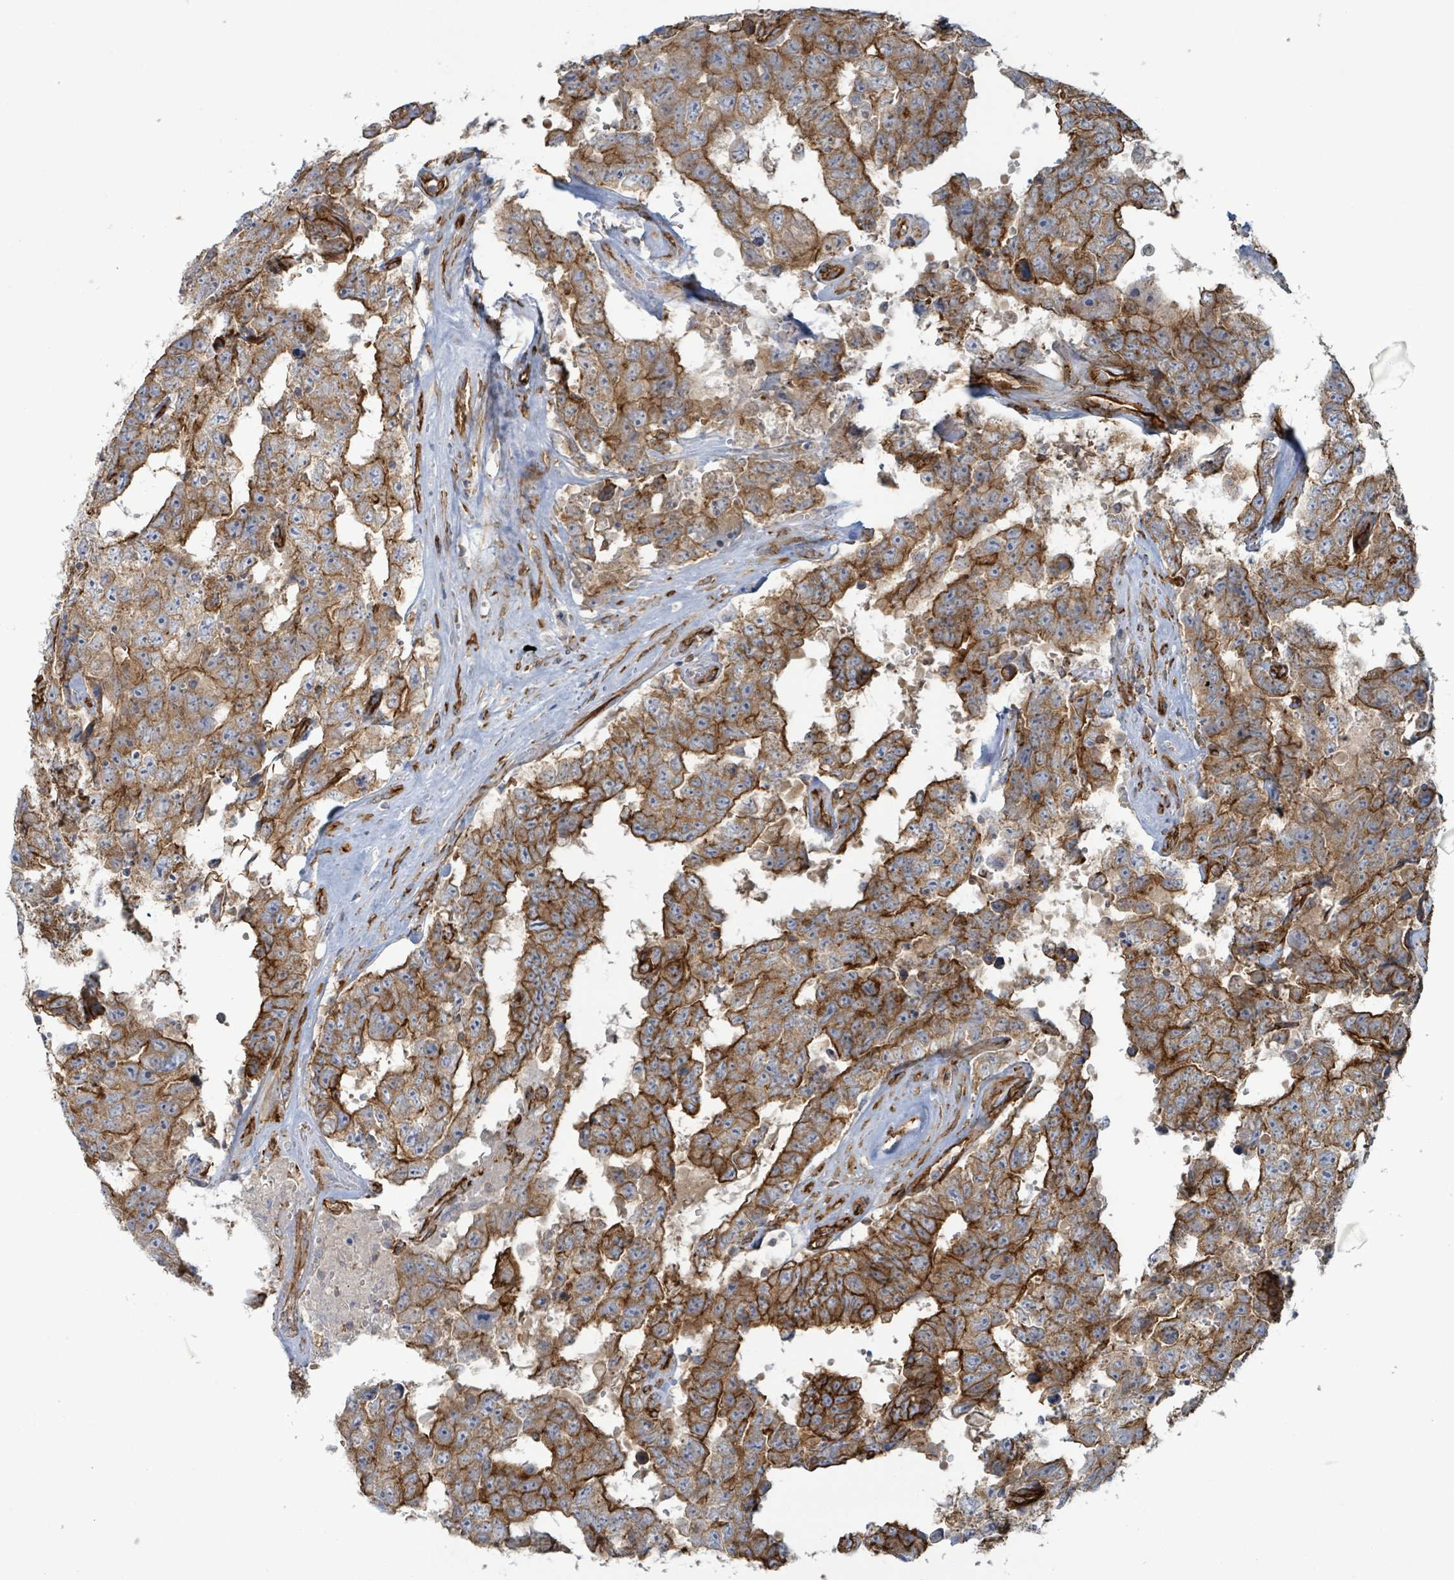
{"staining": {"intensity": "moderate", "quantity": ">75%", "location": "cytoplasmic/membranous"}, "tissue": "testis cancer", "cell_type": "Tumor cells", "image_type": "cancer", "snomed": [{"axis": "morphology", "description": "Normal tissue, NOS"}, {"axis": "morphology", "description": "Carcinoma, Embryonal, NOS"}, {"axis": "topography", "description": "Testis"}, {"axis": "topography", "description": "Epididymis"}], "caption": "Protein expression analysis of human embryonal carcinoma (testis) reveals moderate cytoplasmic/membranous expression in about >75% of tumor cells.", "gene": "LDOC1", "patient": {"sex": "male", "age": 25}}